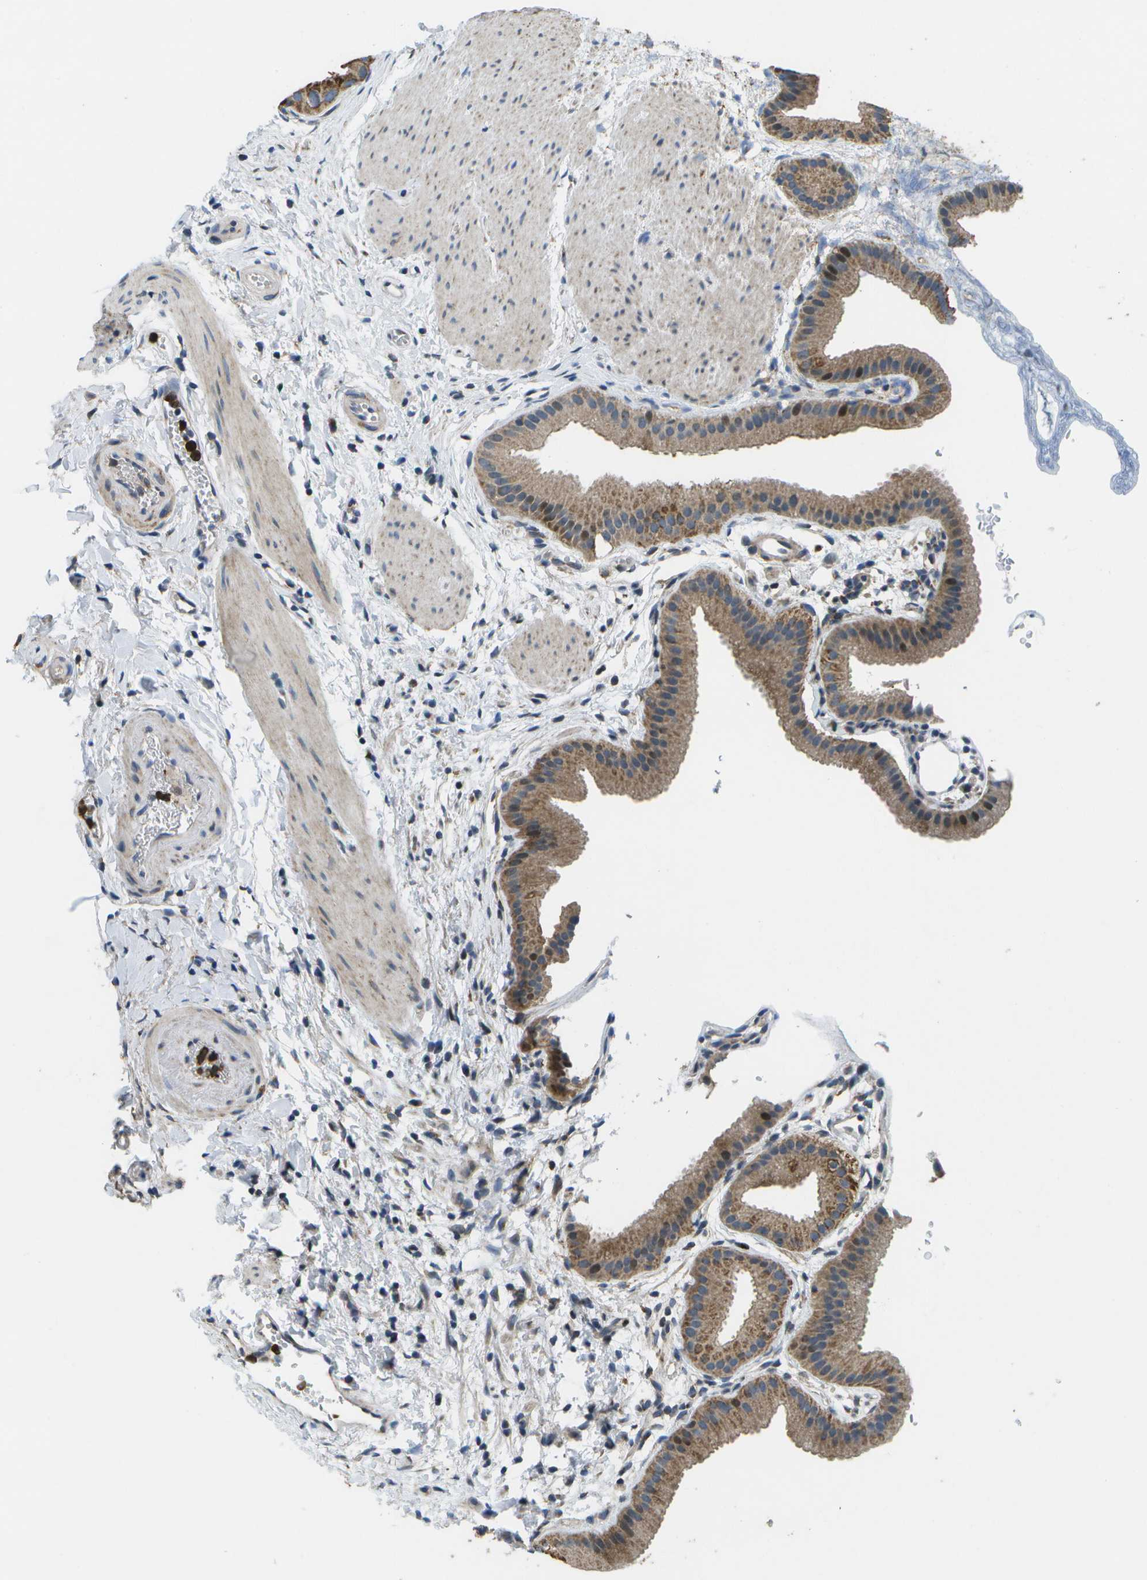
{"staining": {"intensity": "moderate", "quantity": ">75%", "location": "cytoplasmic/membranous"}, "tissue": "gallbladder", "cell_type": "Glandular cells", "image_type": "normal", "snomed": [{"axis": "morphology", "description": "Normal tissue, NOS"}, {"axis": "topography", "description": "Gallbladder"}], "caption": "Benign gallbladder shows moderate cytoplasmic/membranous expression in about >75% of glandular cells, visualized by immunohistochemistry. The protein is stained brown, and the nuclei are stained in blue (DAB (3,3'-diaminobenzidine) IHC with brightfield microscopy, high magnification).", "gene": "GALNT15", "patient": {"sex": "female", "age": 64}}